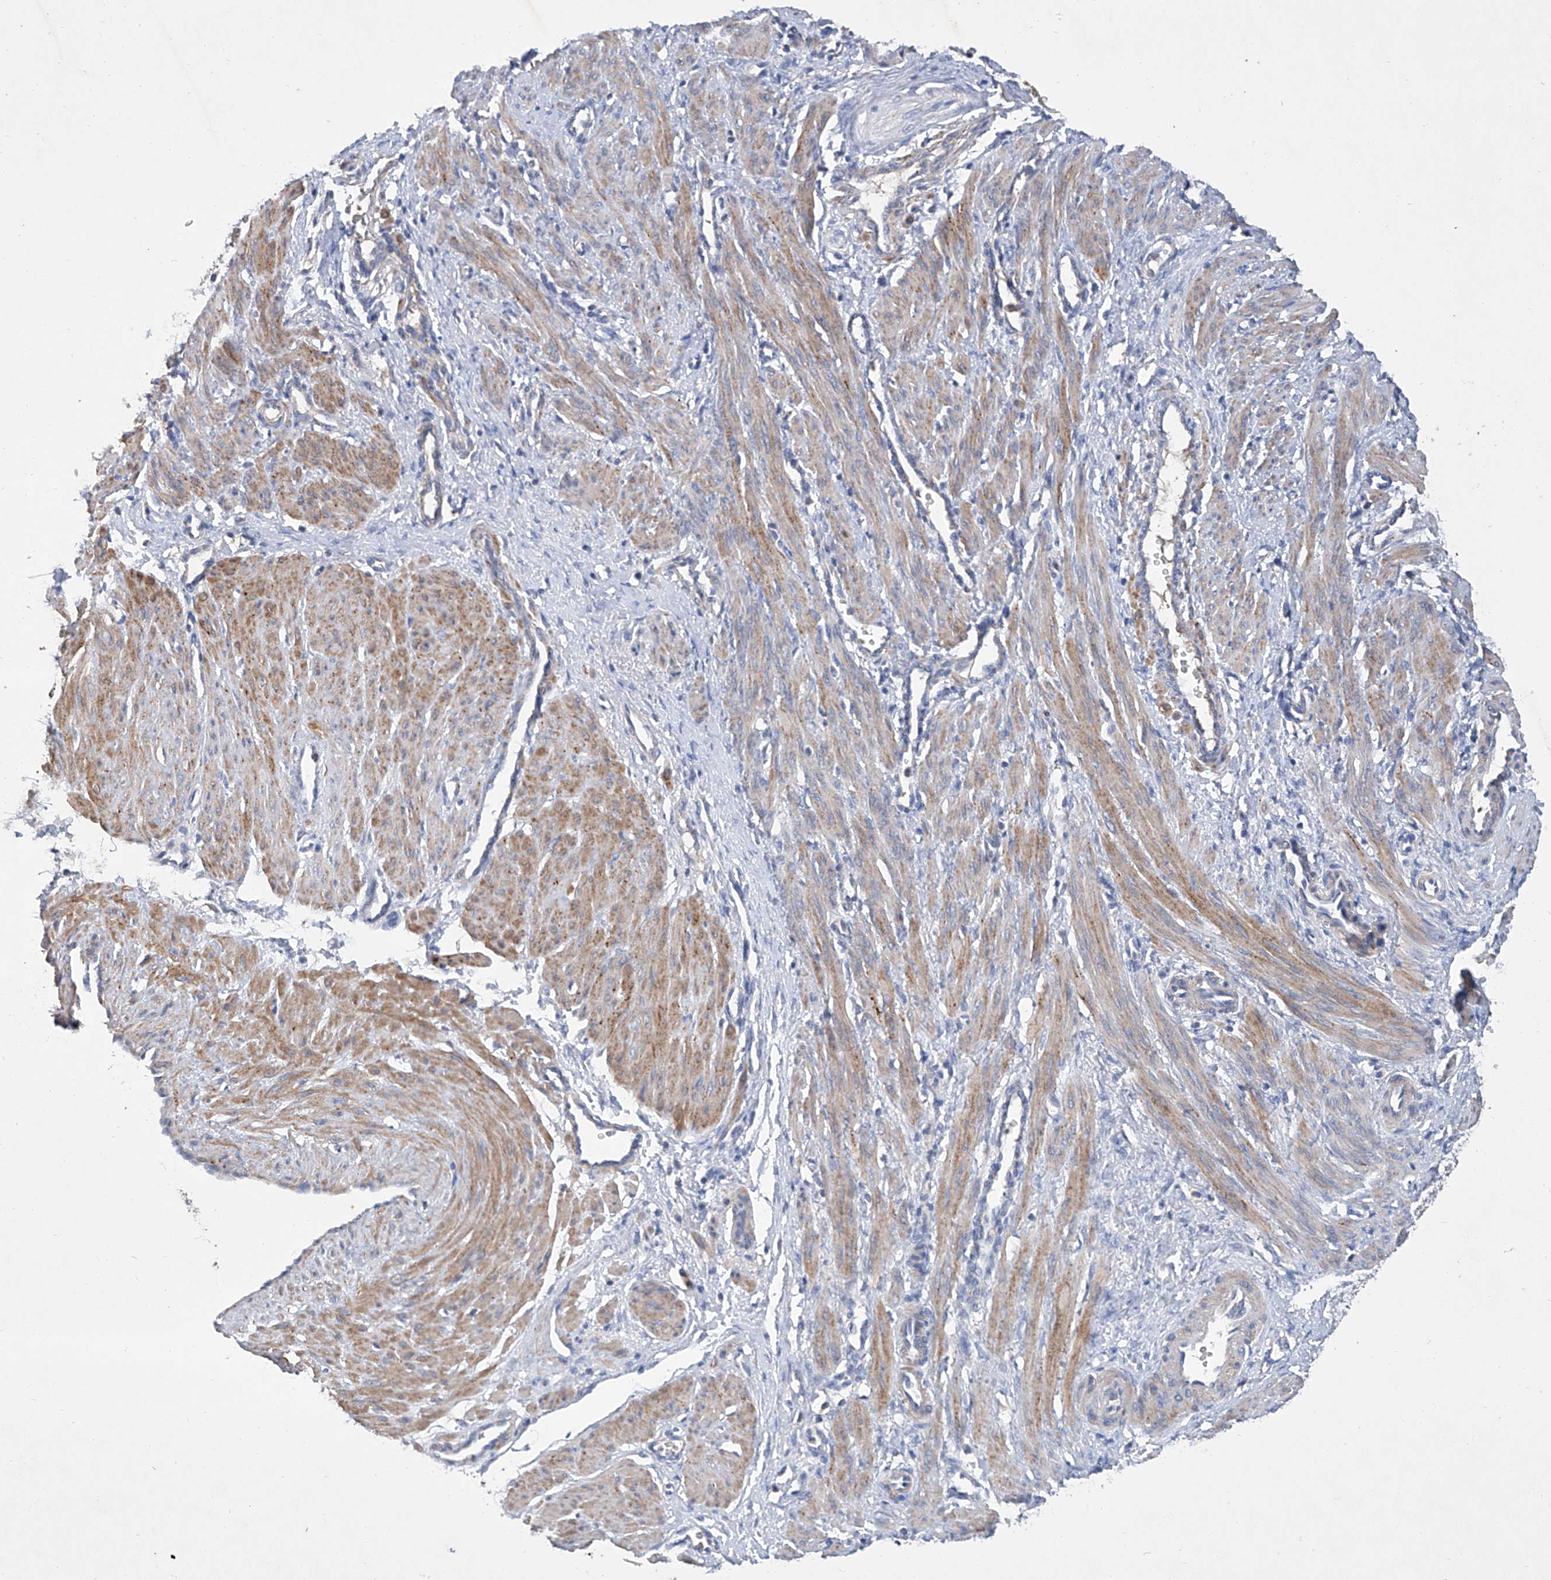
{"staining": {"intensity": "moderate", "quantity": "25%-75%", "location": "cytoplasmic/membranous"}, "tissue": "smooth muscle", "cell_type": "Smooth muscle cells", "image_type": "normal", "snomed": [{"axis": "morphology", "description": "Normal tissue, NOS"}, {"axis": "topography", "description": "Endometrium"}], "caption": "This micrograph displays immunohistochemistry staining of unremarkable smooth muscle, with medium moderate cytoplasmic/membranous expression in about 25%-75% of smooth muscle cells.", "gene": "GPT", "patient": {"sex": "female", "age": 33}}